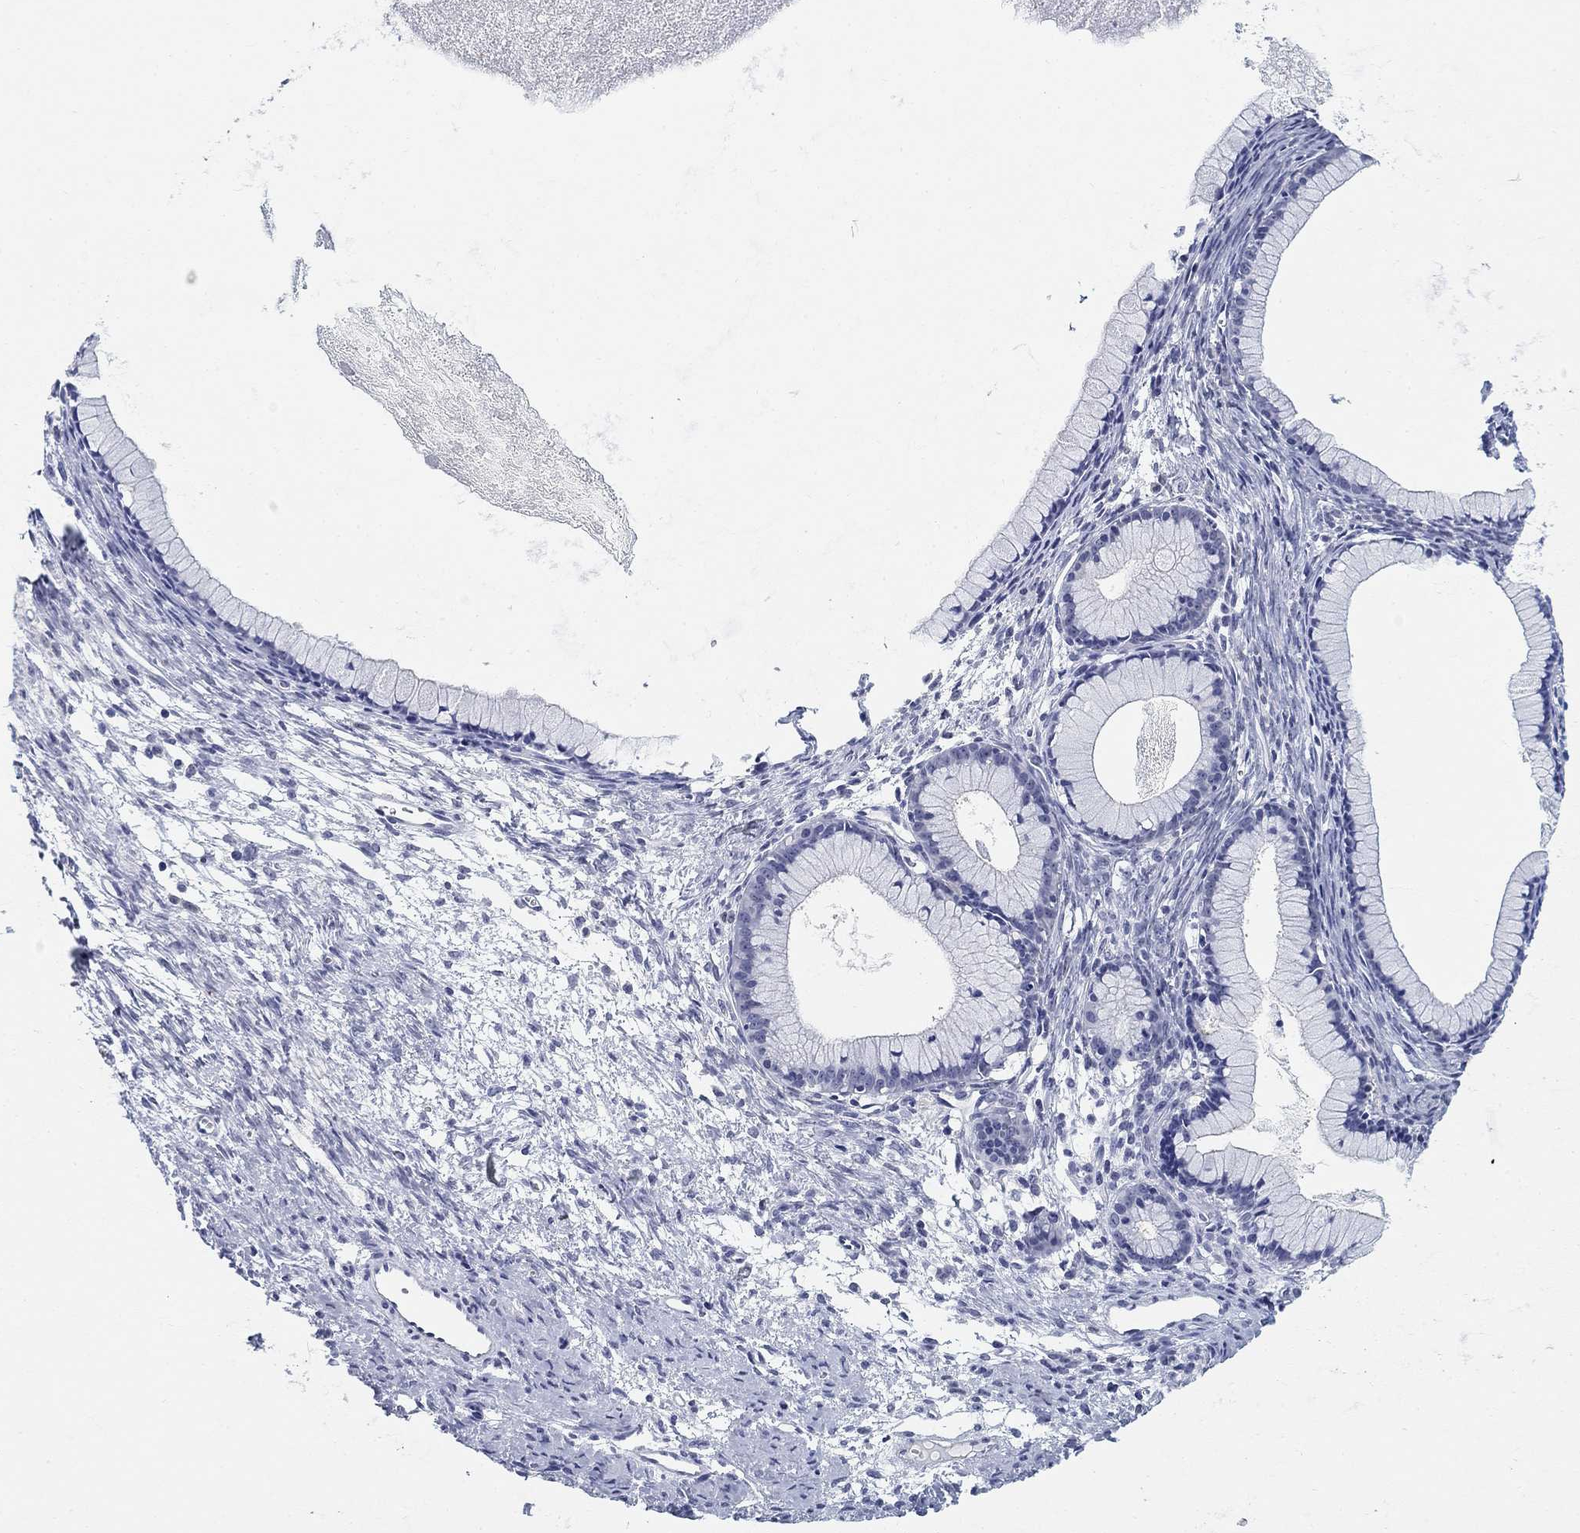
{"staining": {"intensity": "negative", "quantity": "none", "location": "none"}, "tissue": "ovarian cancer", "cell_type": "Tumor cells", "image_type": "cancer", "snomed": [{"axis": "morphology", "description": "Cystadenocarcinoma, mucinous, NOS"}, {"axis": "topography", "description": "Ovary"}], "caption": "DAB immunohistochemical staining of ovarian cancer reveals no significant staining in tumor cells.", "gene": "CLUL1", "patient": {"sex": "female", "age": 41}}